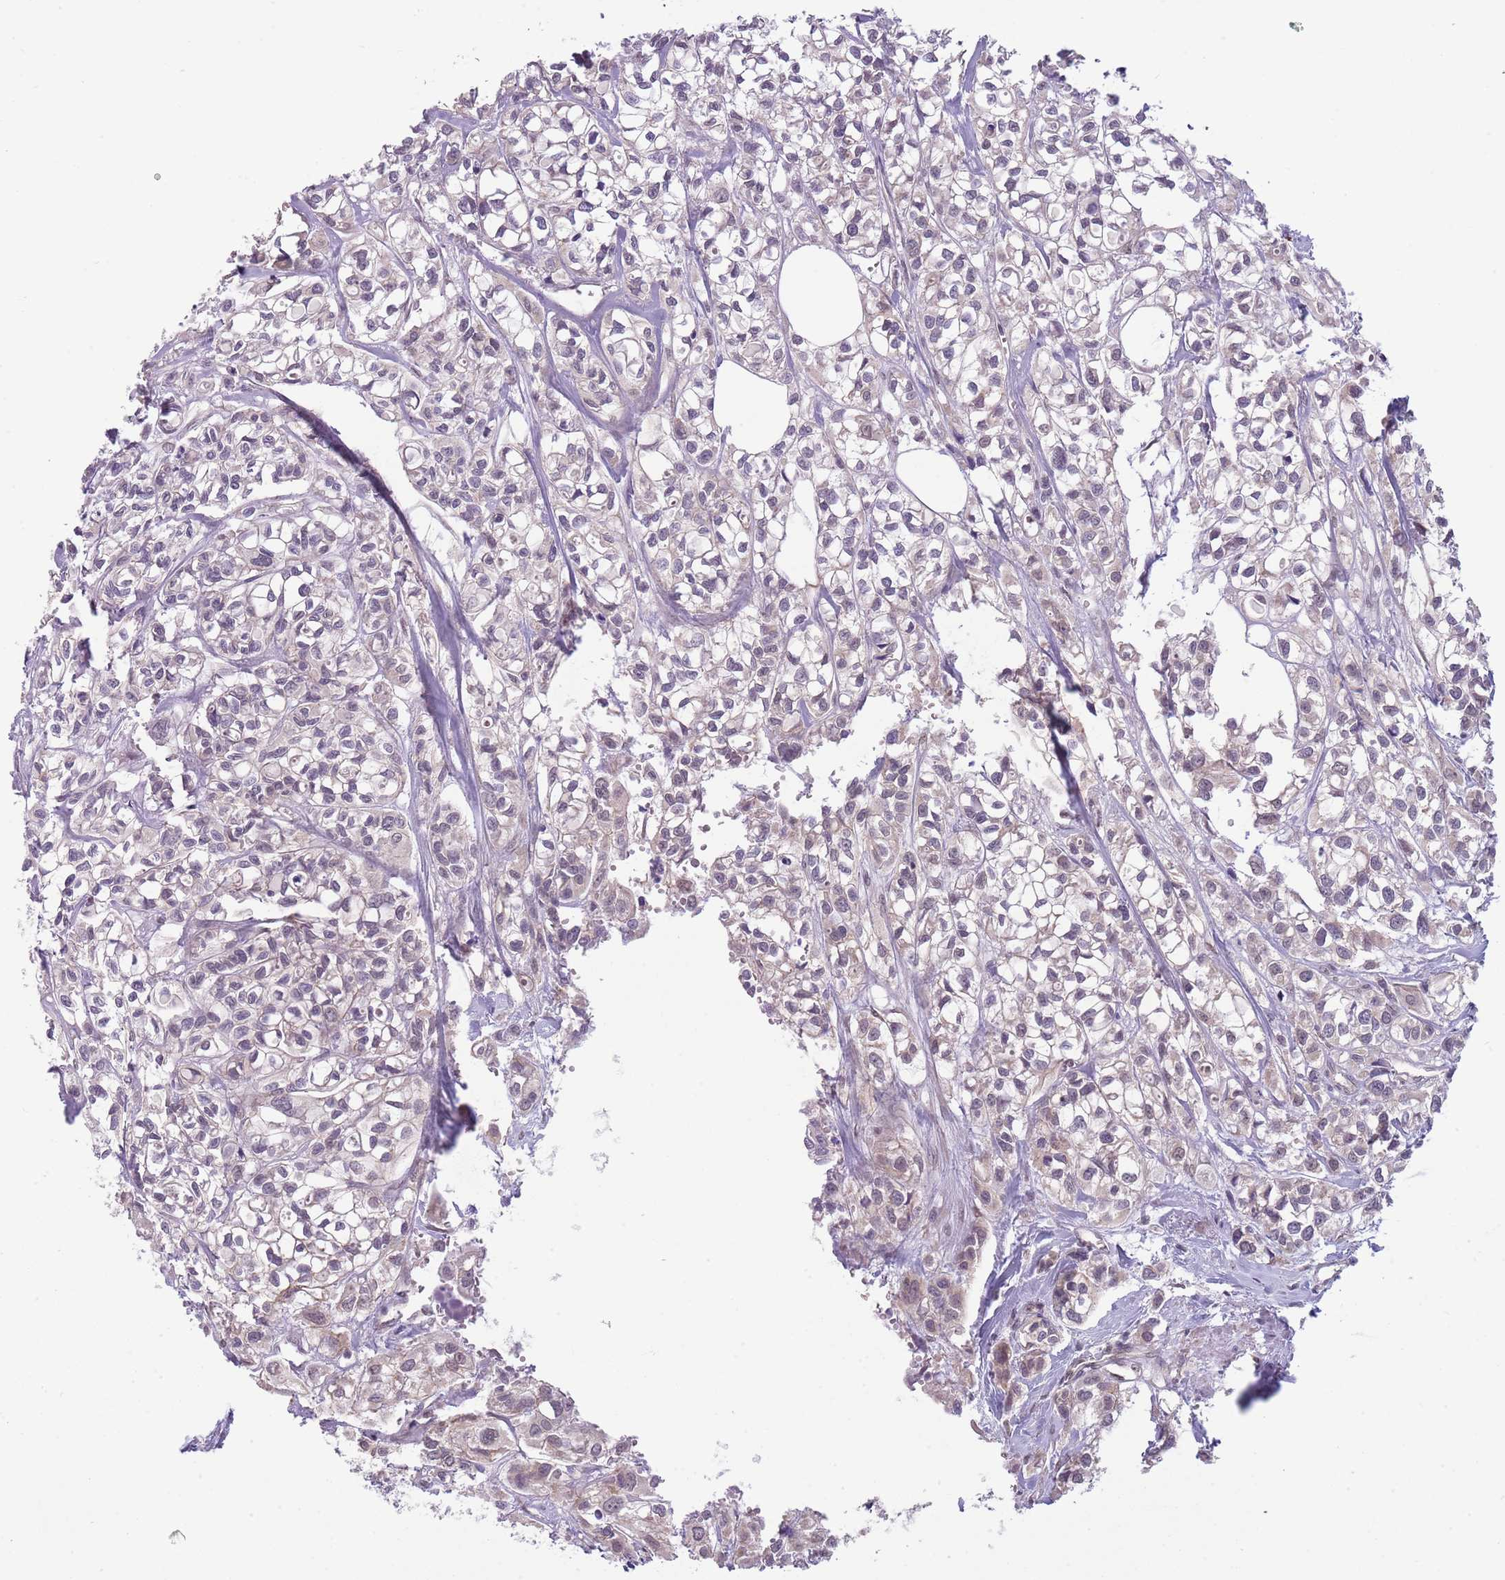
{"staining": {"intensity": "weak", "quantity": "<25%", "location": "cytoplasmic/membranous"}, "tissue": "urothelial cancer", "cell_type": "Tumor cells", "image_type": "cancer", "snomed": [{"axis": "morphology", "description": "Urothelial carcinoma, High grade"}, {"axis": "topography", "description": "Urinary bladder"}], "caption": "Immunohistochemistry (IHC) image of human urothelial cancer stained for a protein (brown), which exhibits no staining in tumor cells.", "gene": "TM2D1", "patient": {"sex": "male", "age": 67}}